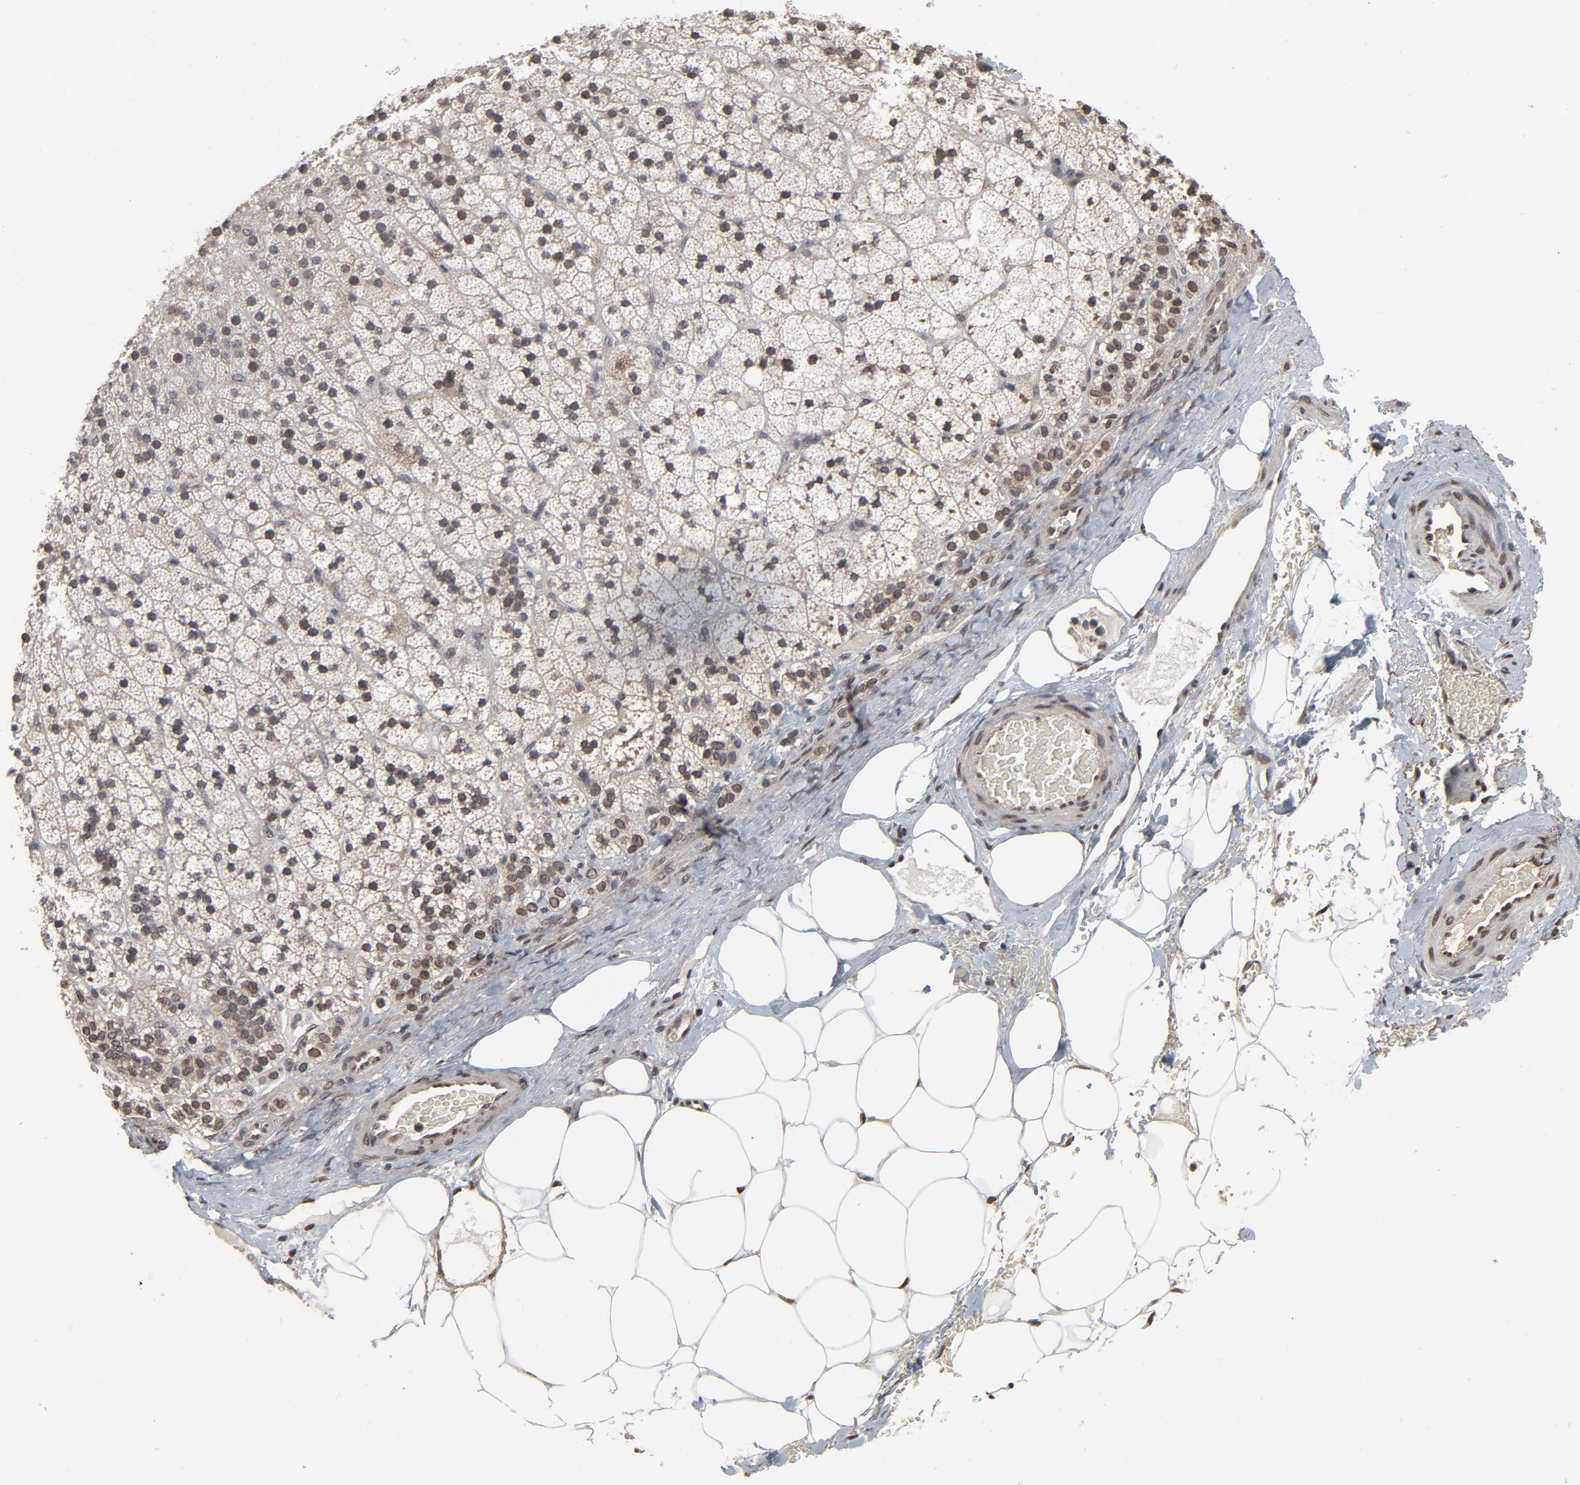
{"staining": {"intensity": "moderate", "quantity": ">75%", "location": "cytoplasmic/membranous,nuclear"}, "tissue": "adrenal gland", "cell_type": "Glandular cells", "image_type": "normal", "snomed": [{"axis": "morphology", "description": "Normal tissue, NOS"}, {"axis": "topography", "description": "Adrenal gland"}], "caption": "The histopathology image reveals immunohistochemical staining of unremarkable adrenal gland. There is moderate cytoplasmic/membranous,nuclear positivity is present in about >75% of glandular cells.", "gene": "POM121", "patient": {"sex": "male", "age": 35}}